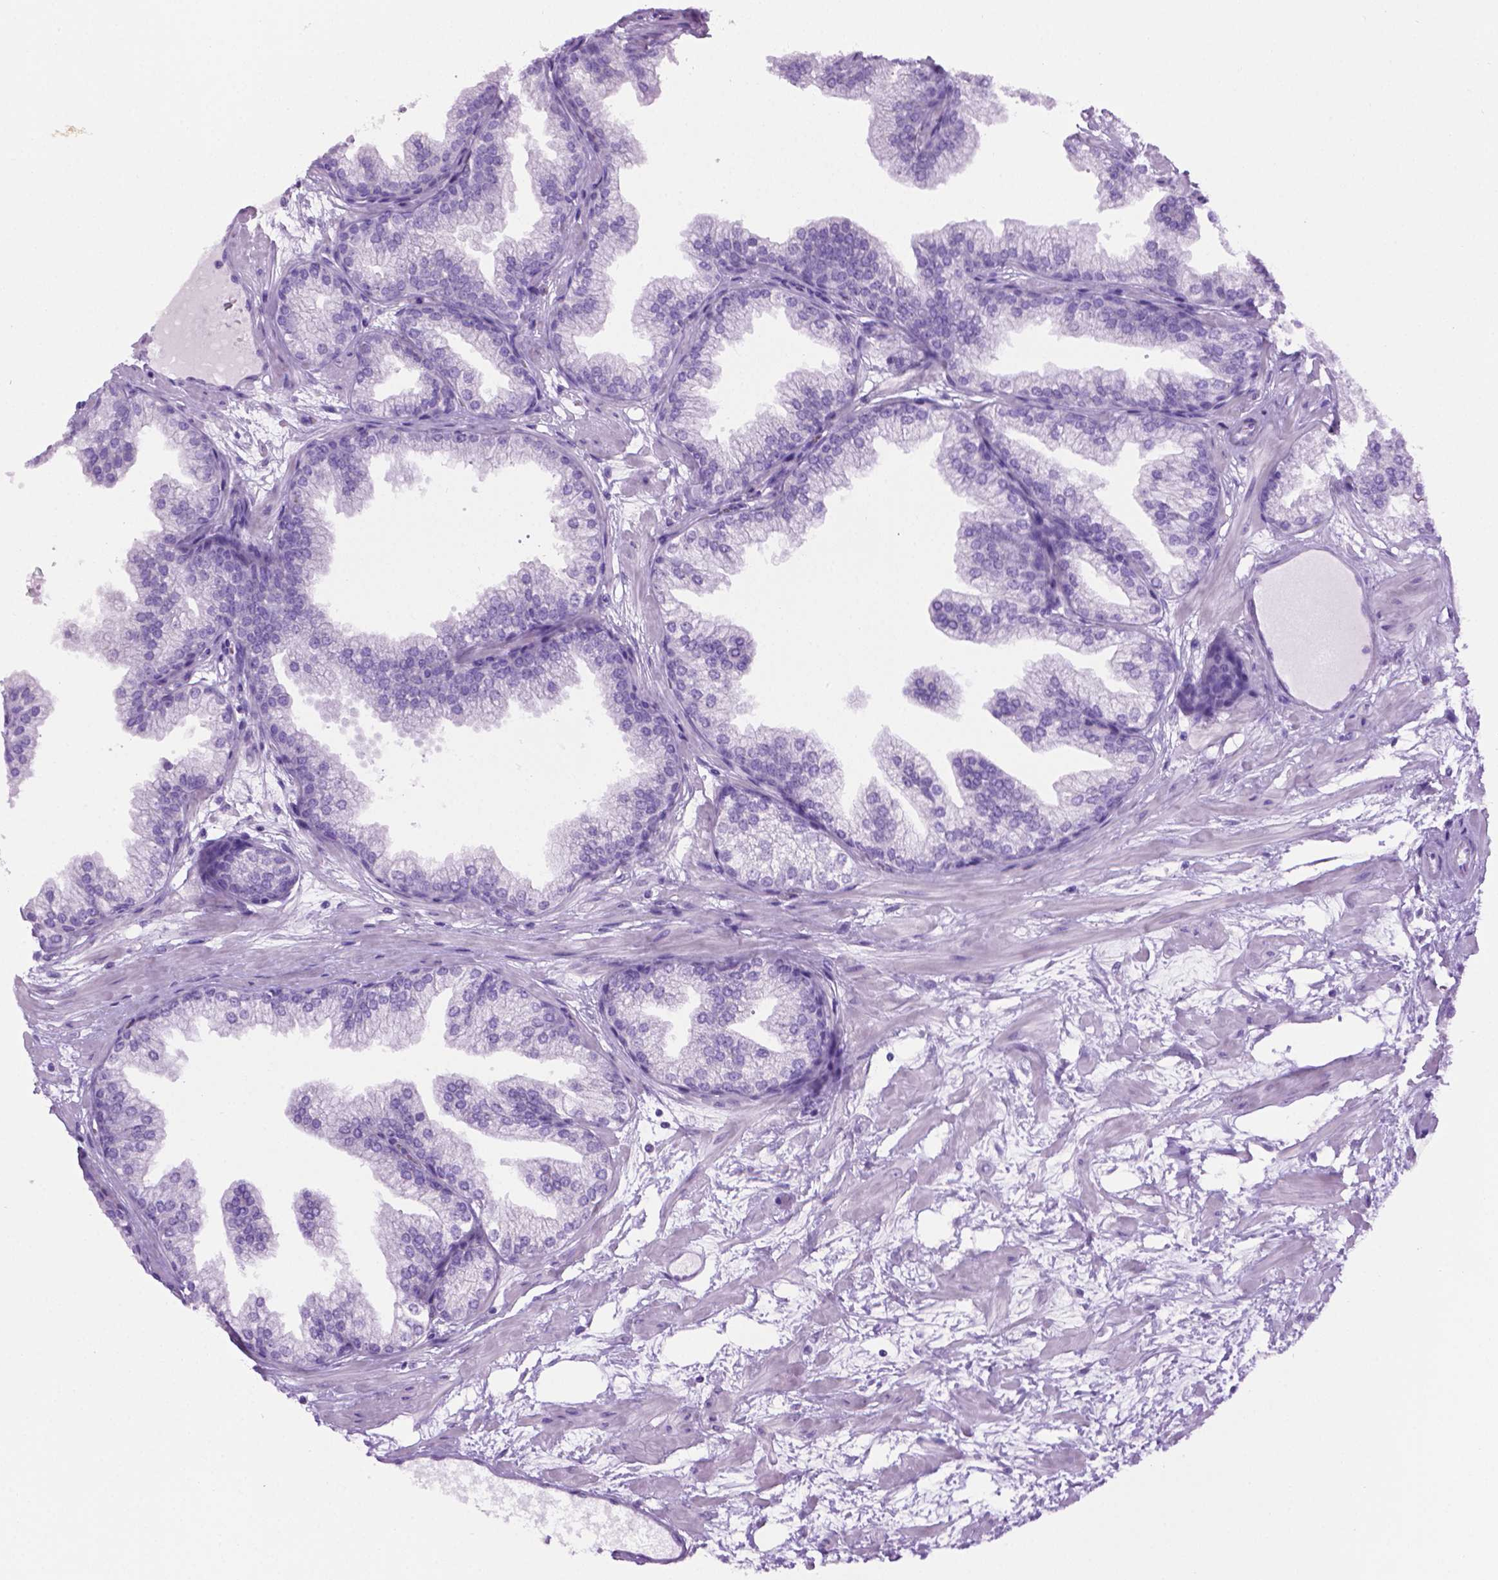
{"staining": {"intensity": "negative", "quantity": "none", "location": "none"}, "tissue": "prostate", "cell_type": "Glandular cells", "image_type": "normal", "snomed": [{"axis": "morphology", "description": "Normal tissue, NOS"}, {"axis": "topography", "description": "Prostate"}], "caption": "Immunohistochemistry (IHC) photomicrograph of benign prostate: human prostate stained with DAB demonstrates no significant protein positivity in glandular cells. (DAB immunohistochemistry visualized using brightfield microscopy, high magnification).", "gene": "LELP1", "patient": {"sex": "male", "age": 37}}